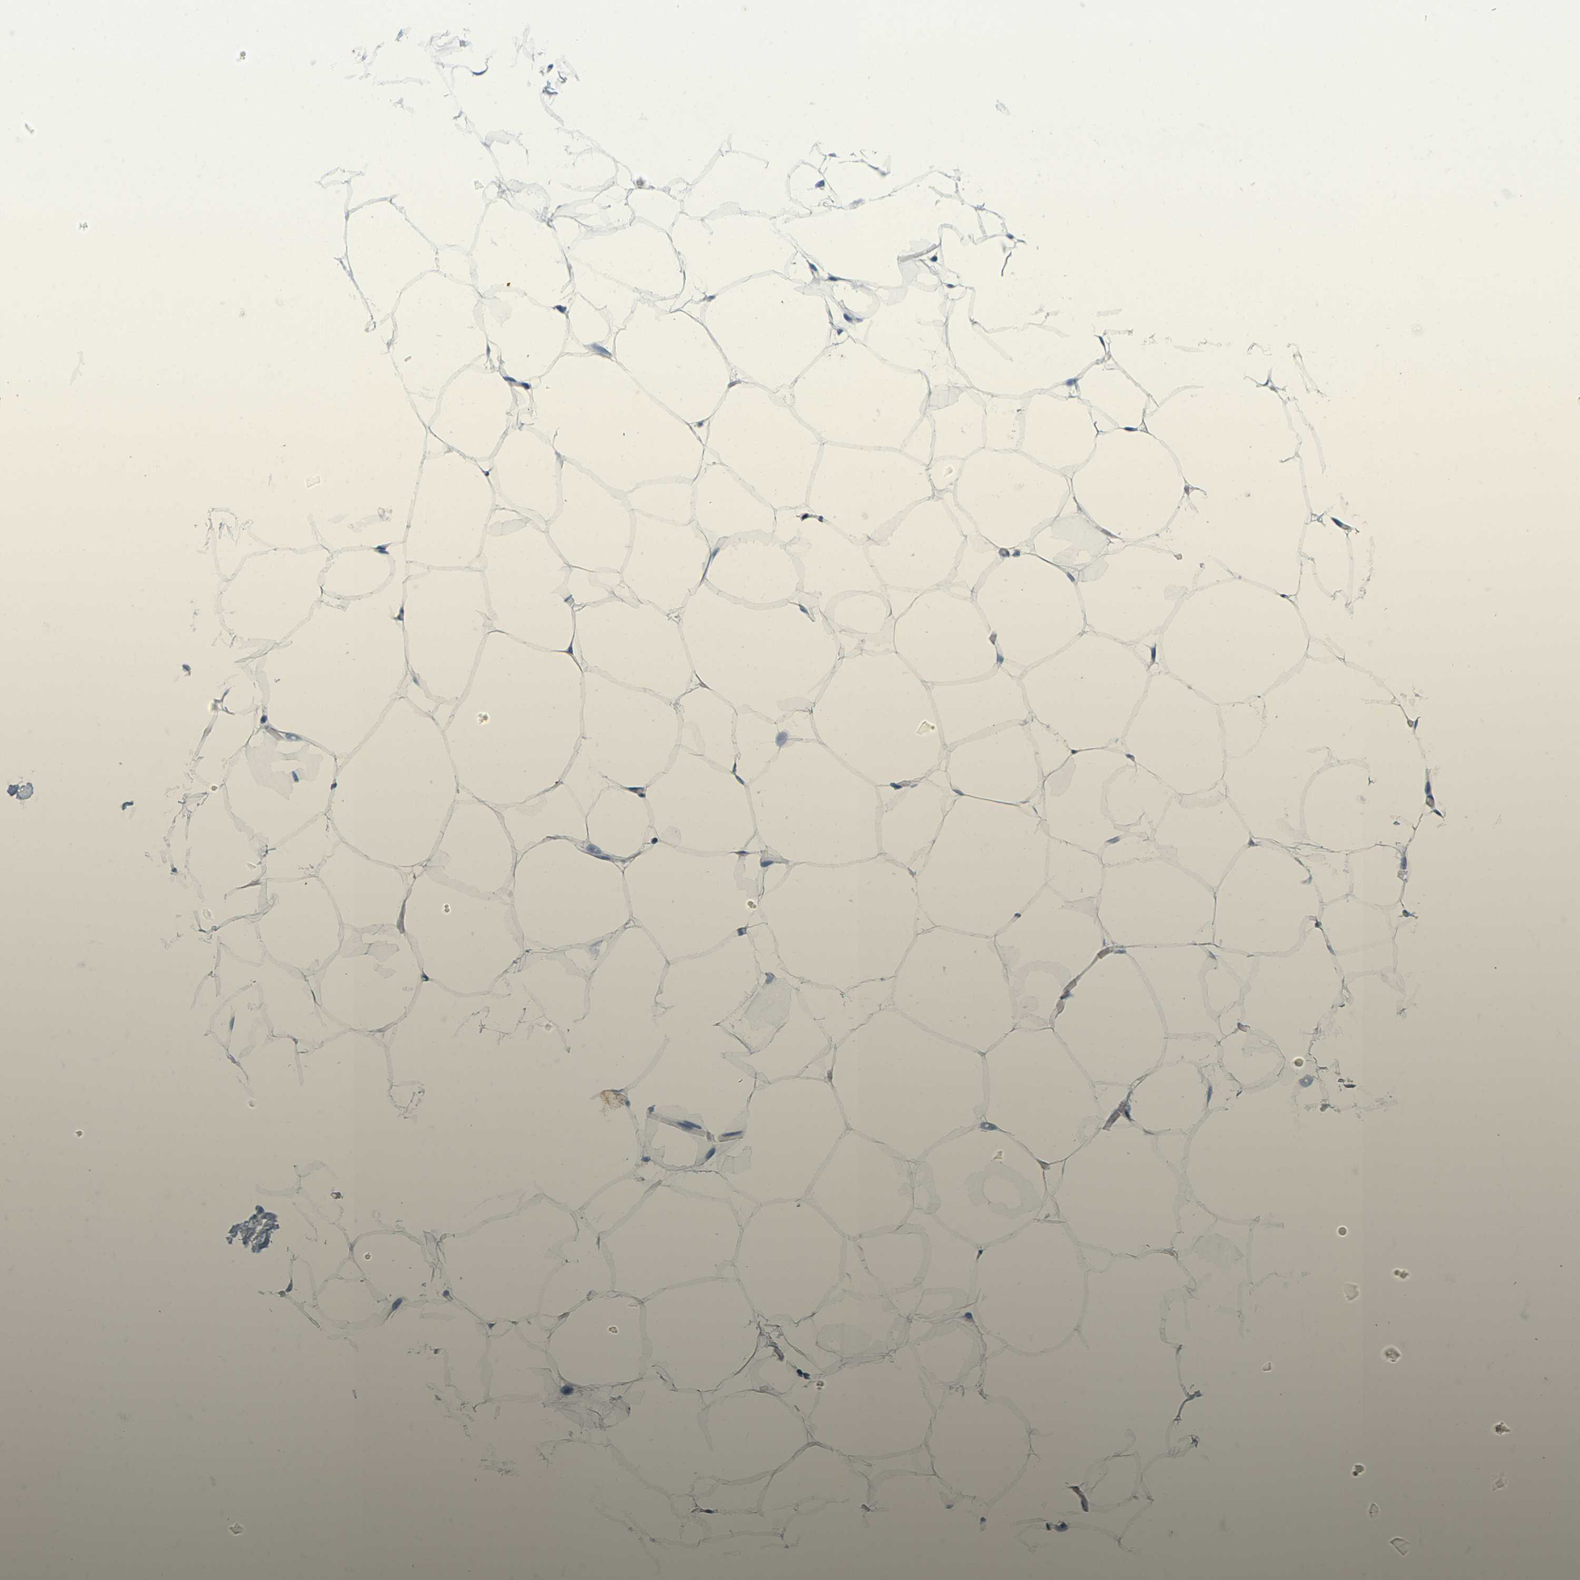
{"staining": {"intensity": "negative", "quantity": "none", "location": "none"}, "tissue": "adipose tissue", "cell_type": "Adipocytes", "image_type": "normal", "snomed": [{"axis": "morphology", "description": "Normal tissue, NOS"}, {"axis": "topography", "description": "Breast"}, {"axis": "topography", "description": "Adipose tissue"}], "caption": "Immunohistochemistry photomicrograph of unremarkable adipose tissue: human adipose tissue stained with DAB demonstrates no significant protein staining in adipocytes.", "gene": "KLK5", "patient": {"sex": "female", "age": 25}}